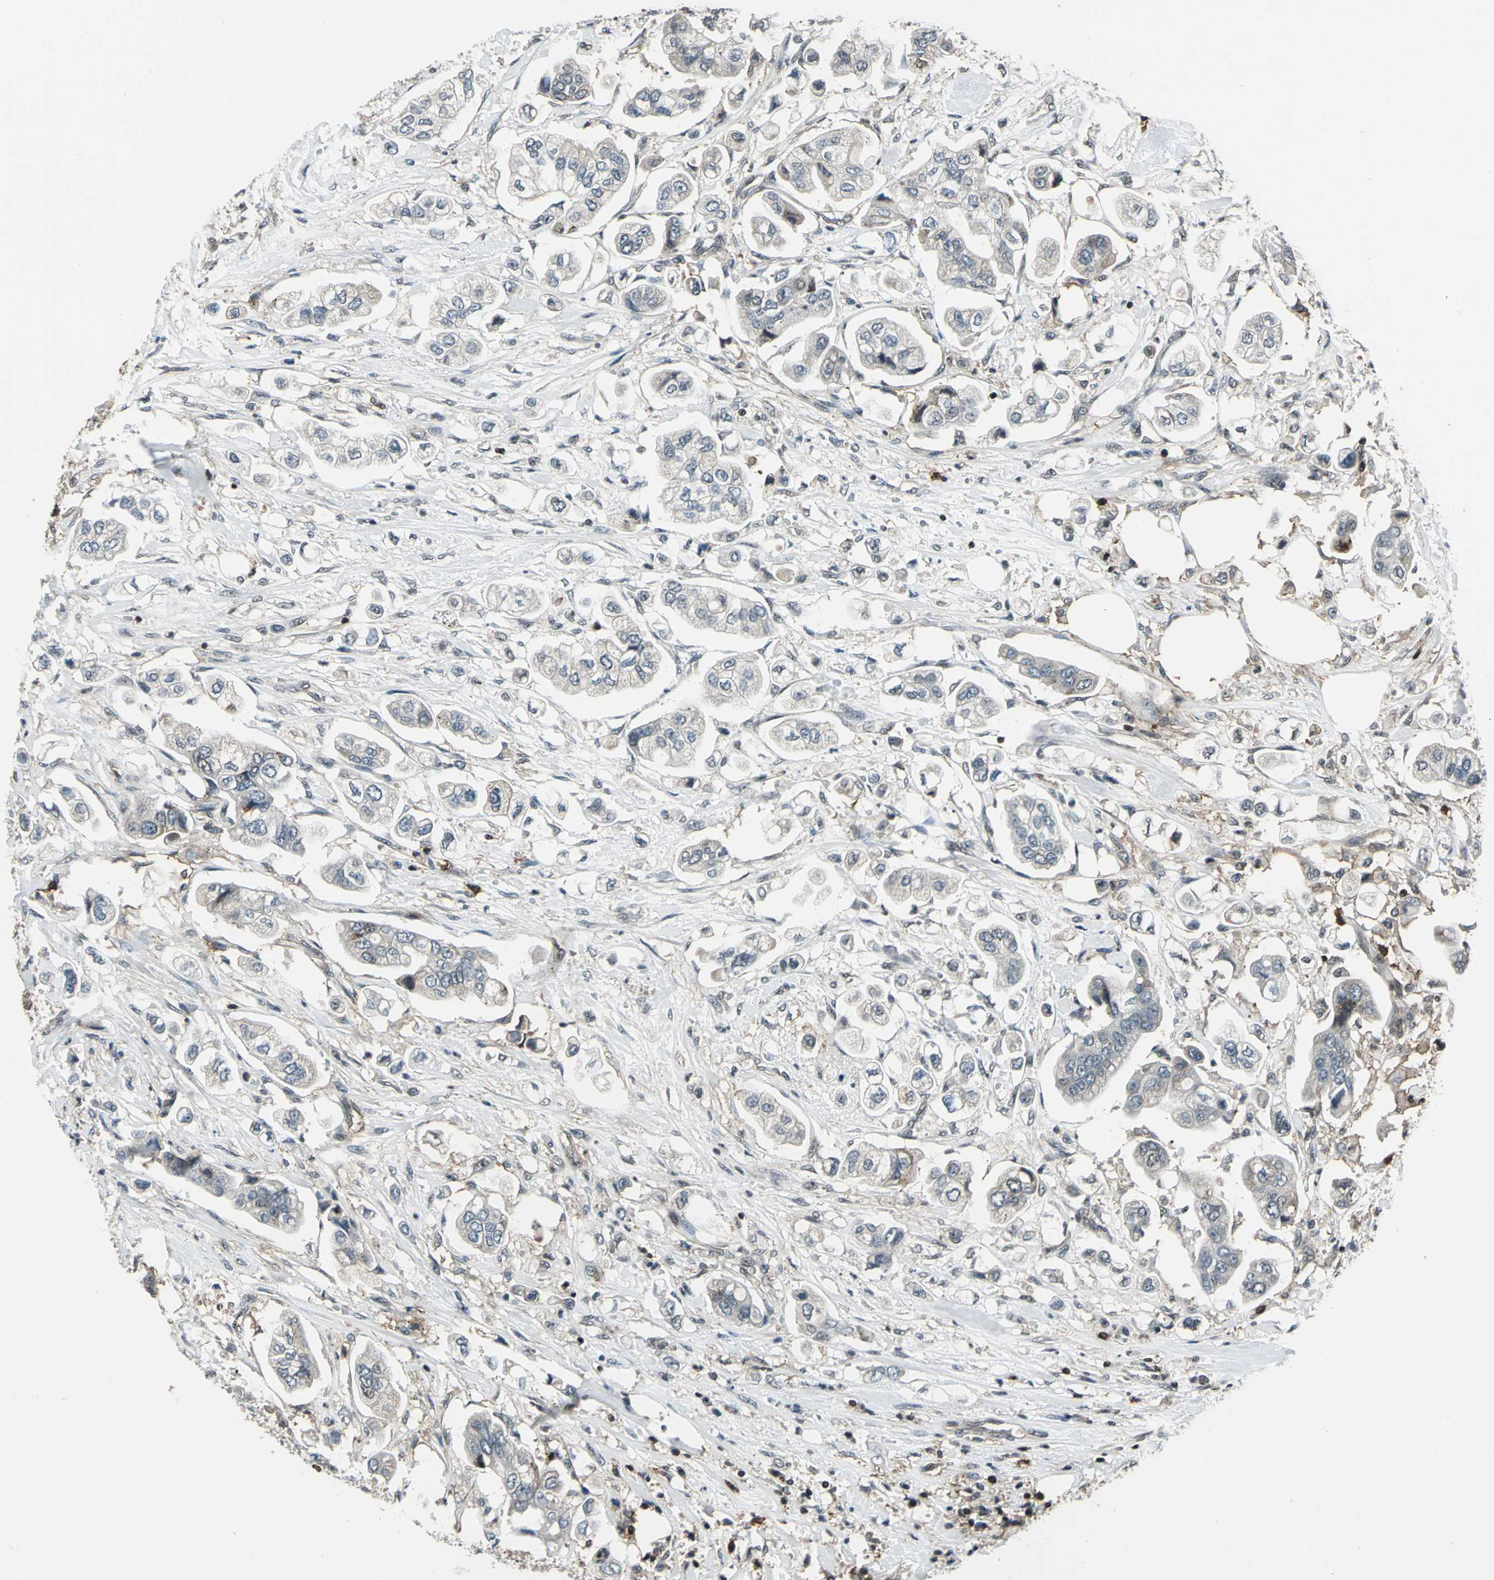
{"staining": {"intensity": "negative", "quantity": "none", "location": "none"}, "tissue": "stomach cancer", "cell_type": "Tumor cells", "image_type": "cancer", "snomed": [{"axis": "morphology", "description": "Adenocarcinoma, NOS"}, {"axis": "topography", "description": "Stomach"}], "caption": "High magnification brightfield microscopy of stomach cancer (adenocarcinoma) stained with DAB (brown) and counterstained with hematoxylin (blue): tumor cells show no significant expression.", "gene": "NR2C2", "patient": {"sex": "male", "age": 62}}